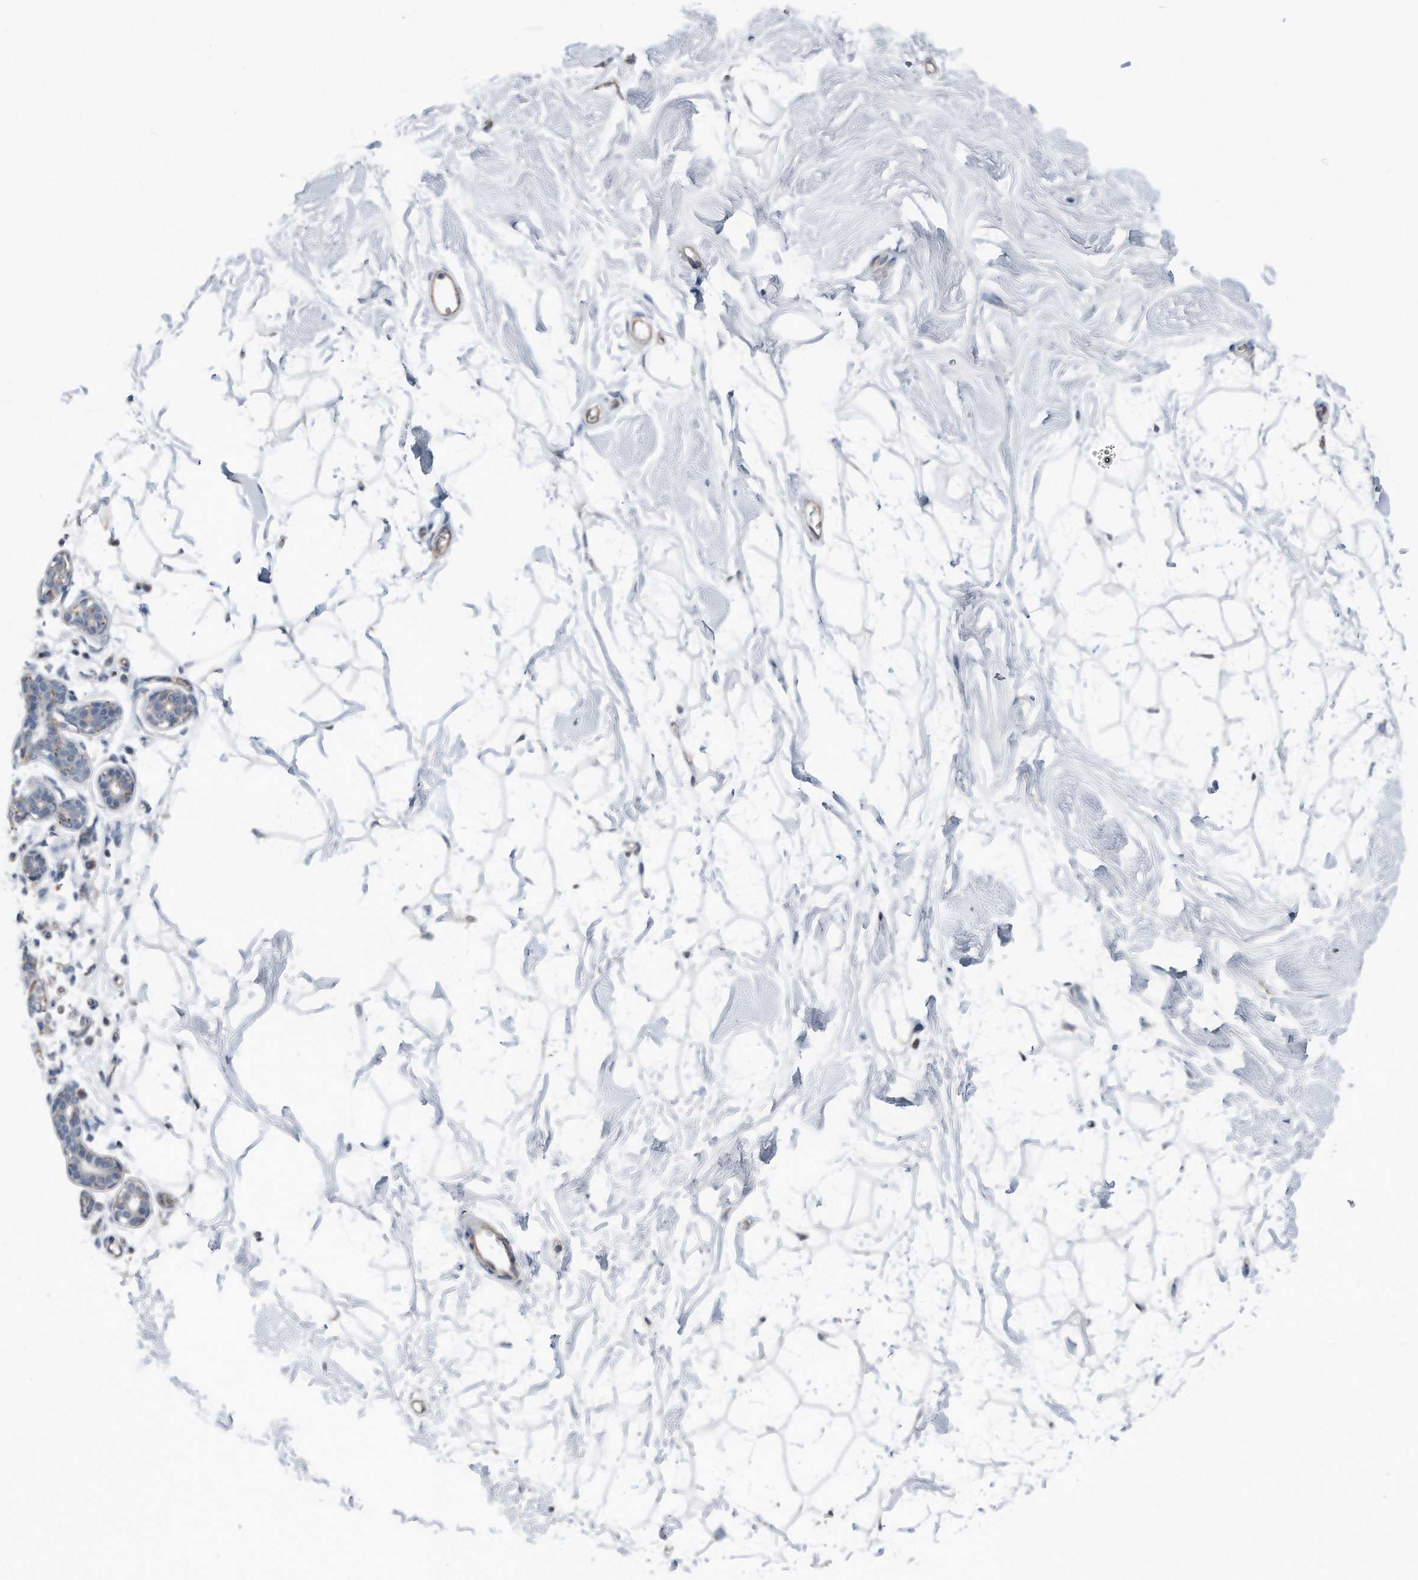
{"staining": {"intensity": "negative", "quantity": "none", "location": "none"}, "tissue": "breast", "cell_type": "Adipocytes", "image_type": "normal", "snomed": [{"axis": "morphology", "description": "Normal tissue, NOS"}, {"axis": "topography", "description": "Breast"}], "caption": "A histopathology image of breast stained for a protein displays no brown staining in adipocytes. The staining is performed using DAB brown chromogen with nuclei counter-stained in using hematoxylin.", "gene": "ZNF772", "patient": {"sex": "female", "age": 26}}